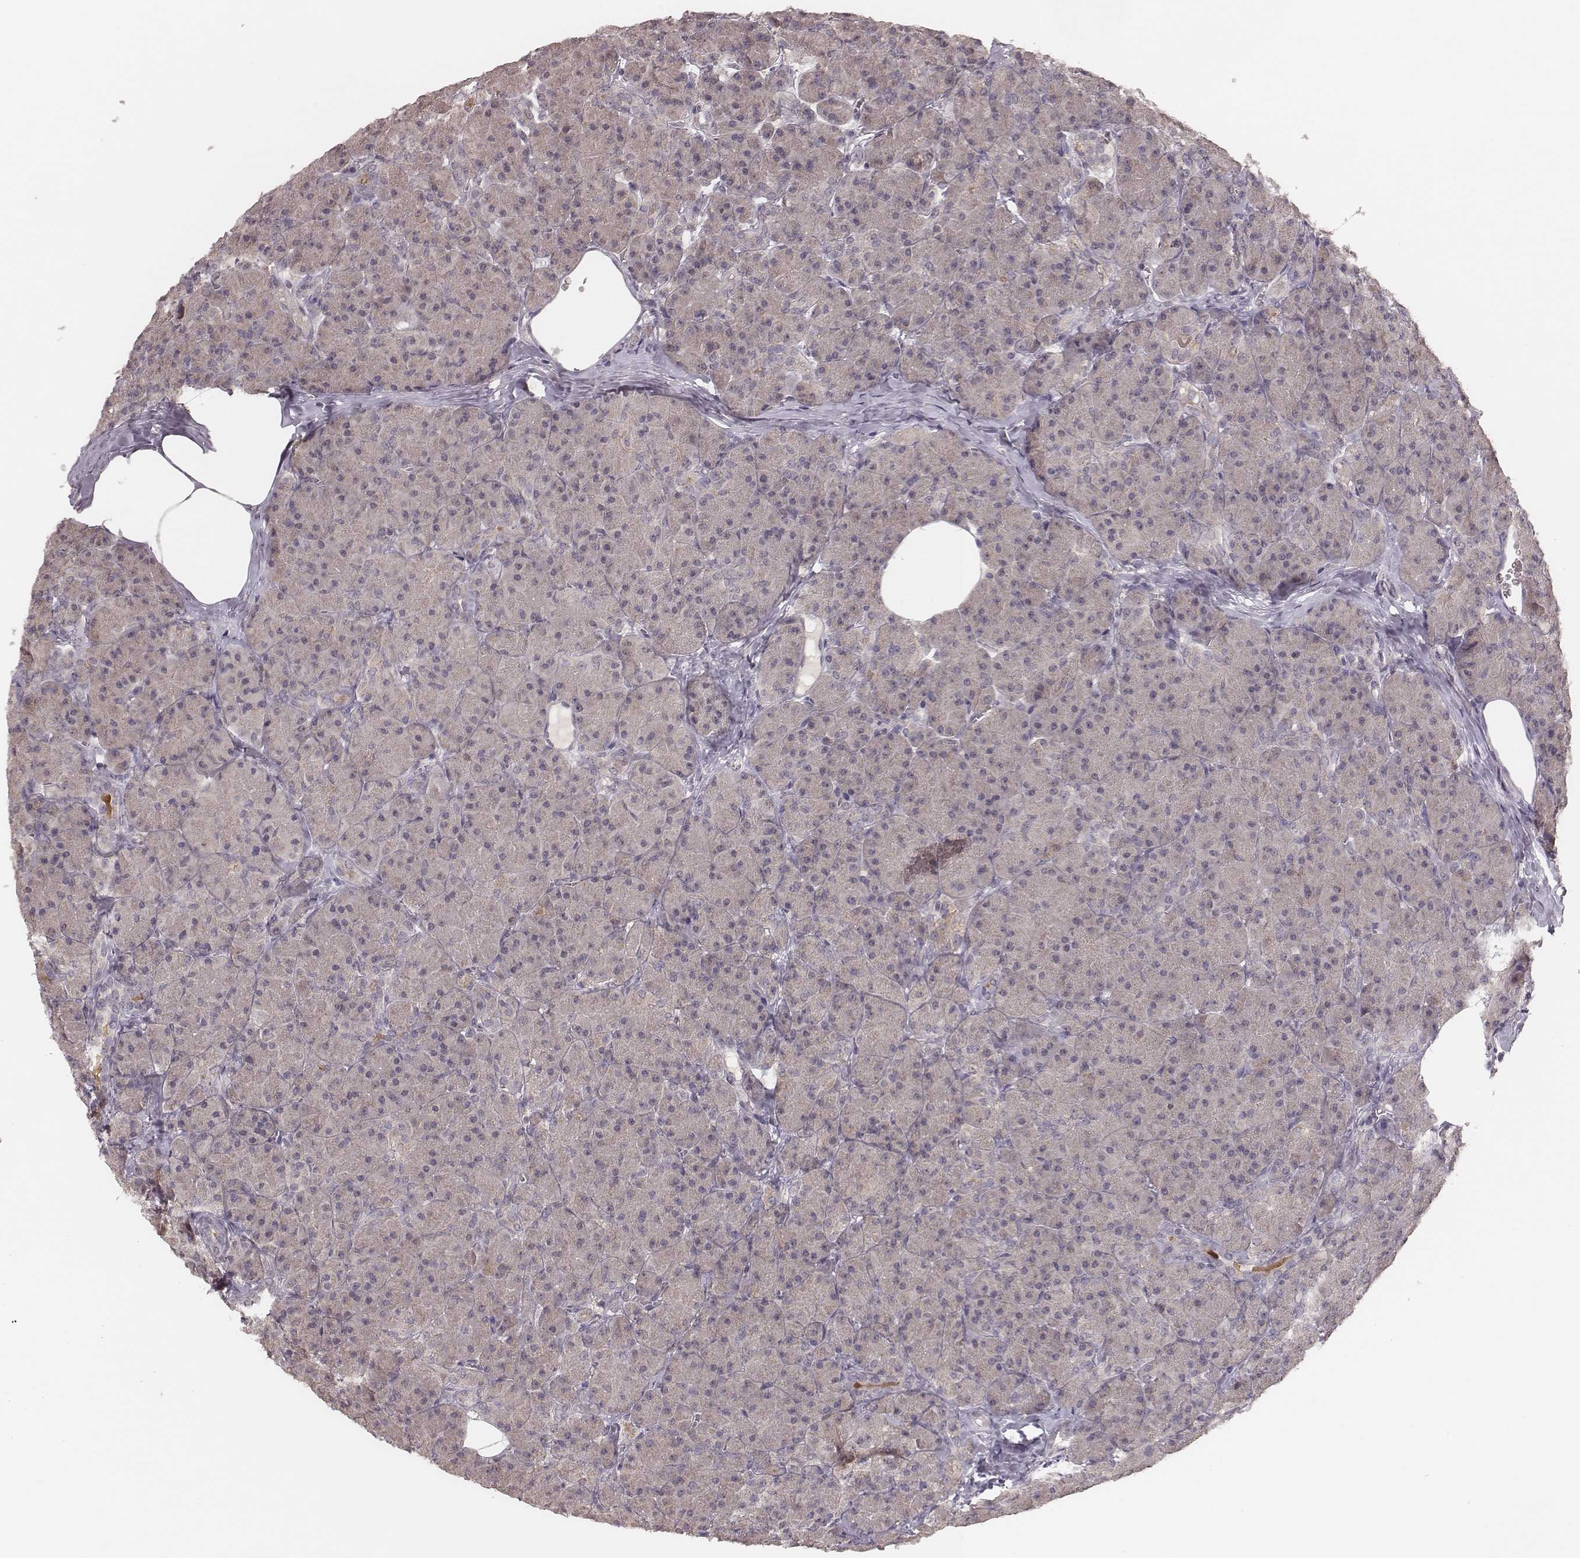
{"staining": {"intensity": "negative", "quantity": "none", "location": "none"}, "tissue": "pancreas", "cell_type": "Exocrine glandular cells", "image_type": "normal", "snomed": [{"axis": "morphology", "description": "Normal tissue, NOS"}, {"axis": "topography", "description": "Pancreas"}], "caption": "Immunohistochemistry image of unremarkable human pancreas stained for a protein (brown), which shows no positivity in exocrine glandular cells. (Stains: DAB immunohistochemistry with hematoxylin counter stain, Microscopy: brightfield microscopy at high magnification).", "gene": "LY6K", "patient": {"sex": "male", "age": 57}}